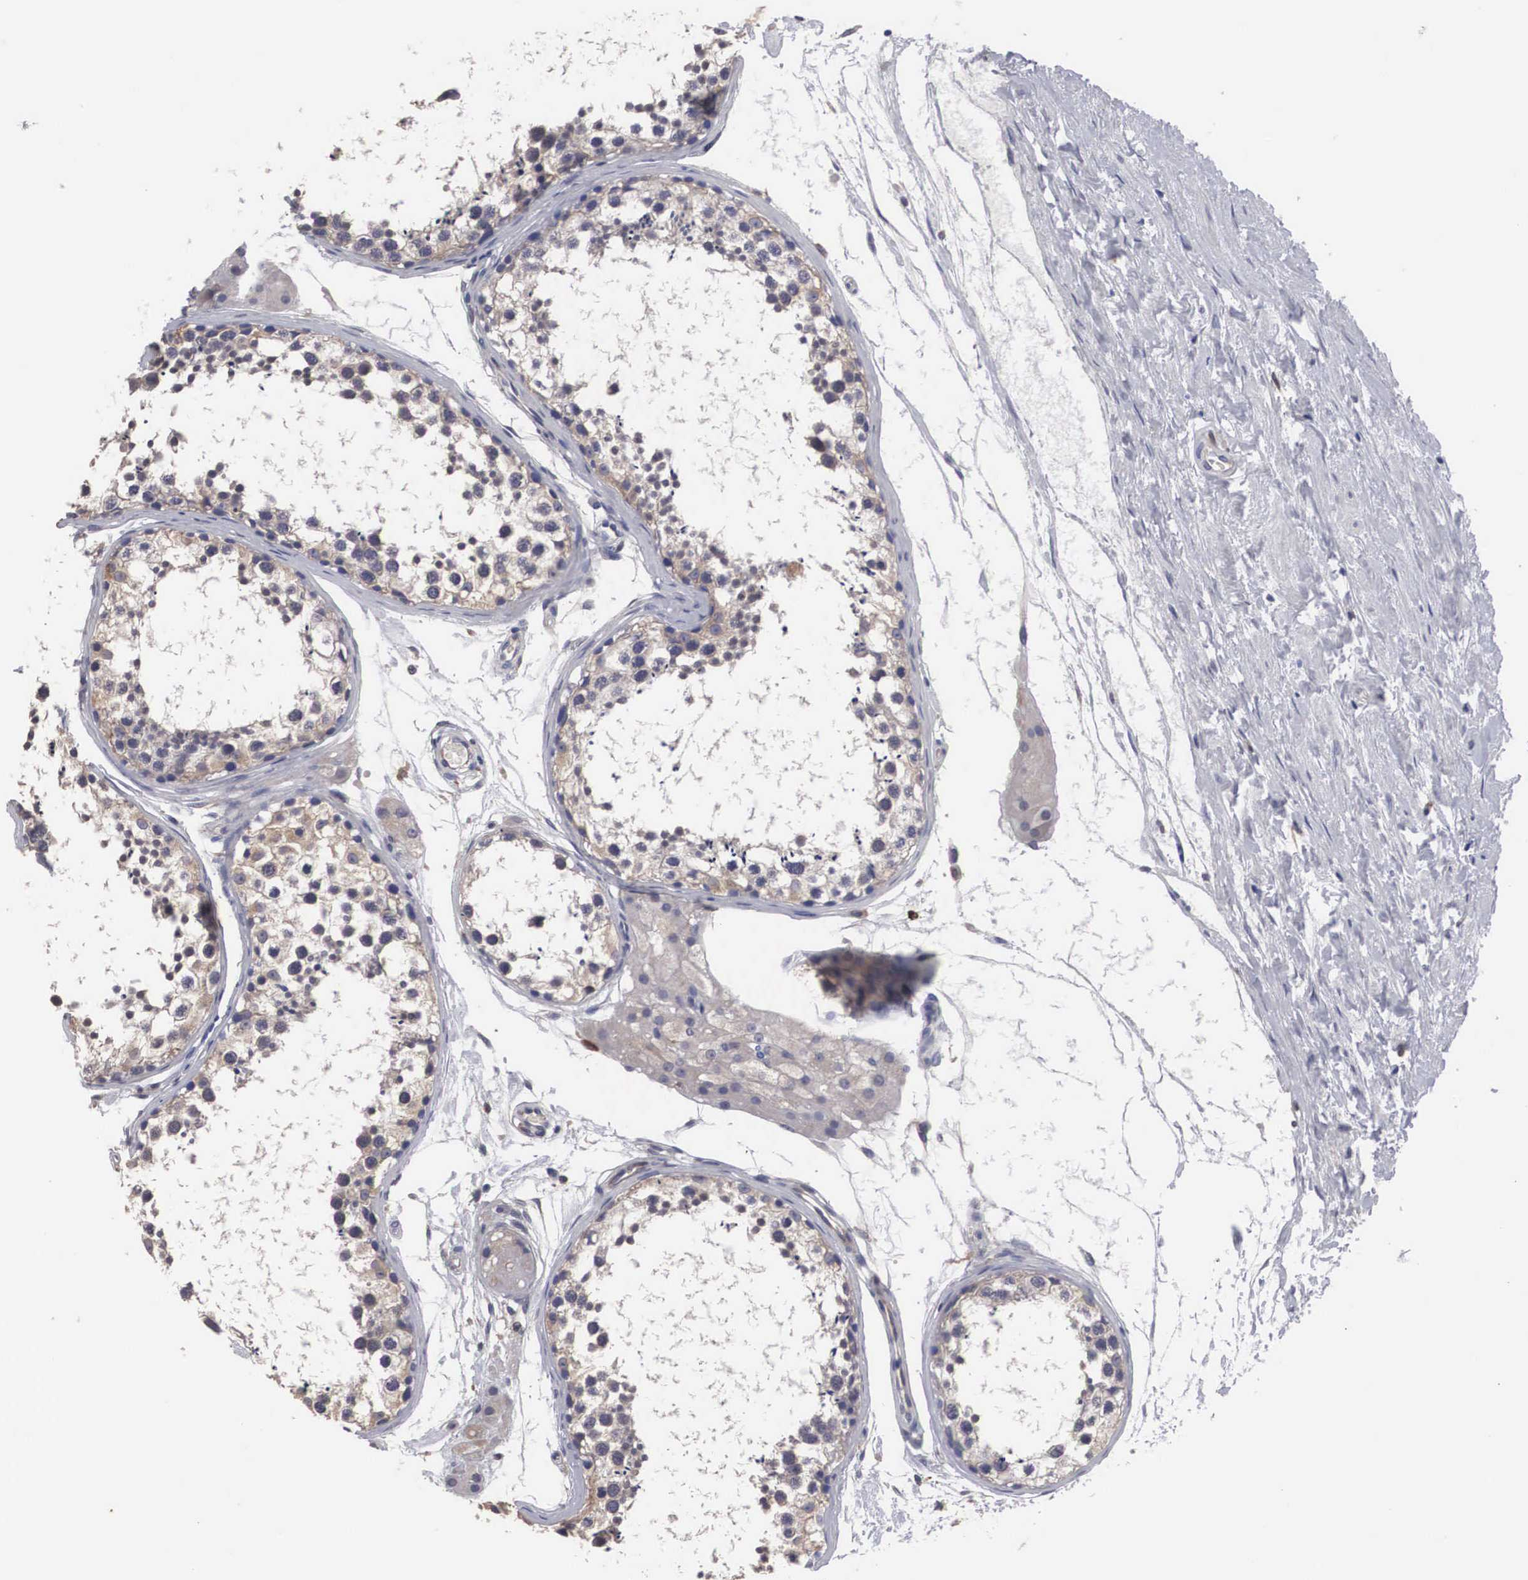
{"staining": {"intensity": "weak", "quantity": "25%-75%", "location": "cytoplasmic/membranous"}, "tissue": "testis", "cell_type": "Cells in seminiferous ducts", "image_type": "normal", "snomed": [{"axis": "morphology", "description": "Normal tissue, NOS"}, {"axis": "topography", "description": "Testis"}], "caption": "Immunohistochemistry (IHC) of benign testis exhibits low levels of weak cytoplasmic/membranous staining in about 25%-75% of cells in seminiferous ducts. (brown staining indicates protein expression, while blue staining denotes nuclei).", "gene": "HMOX1", "patient": {"sex": "male", "age": 57}}